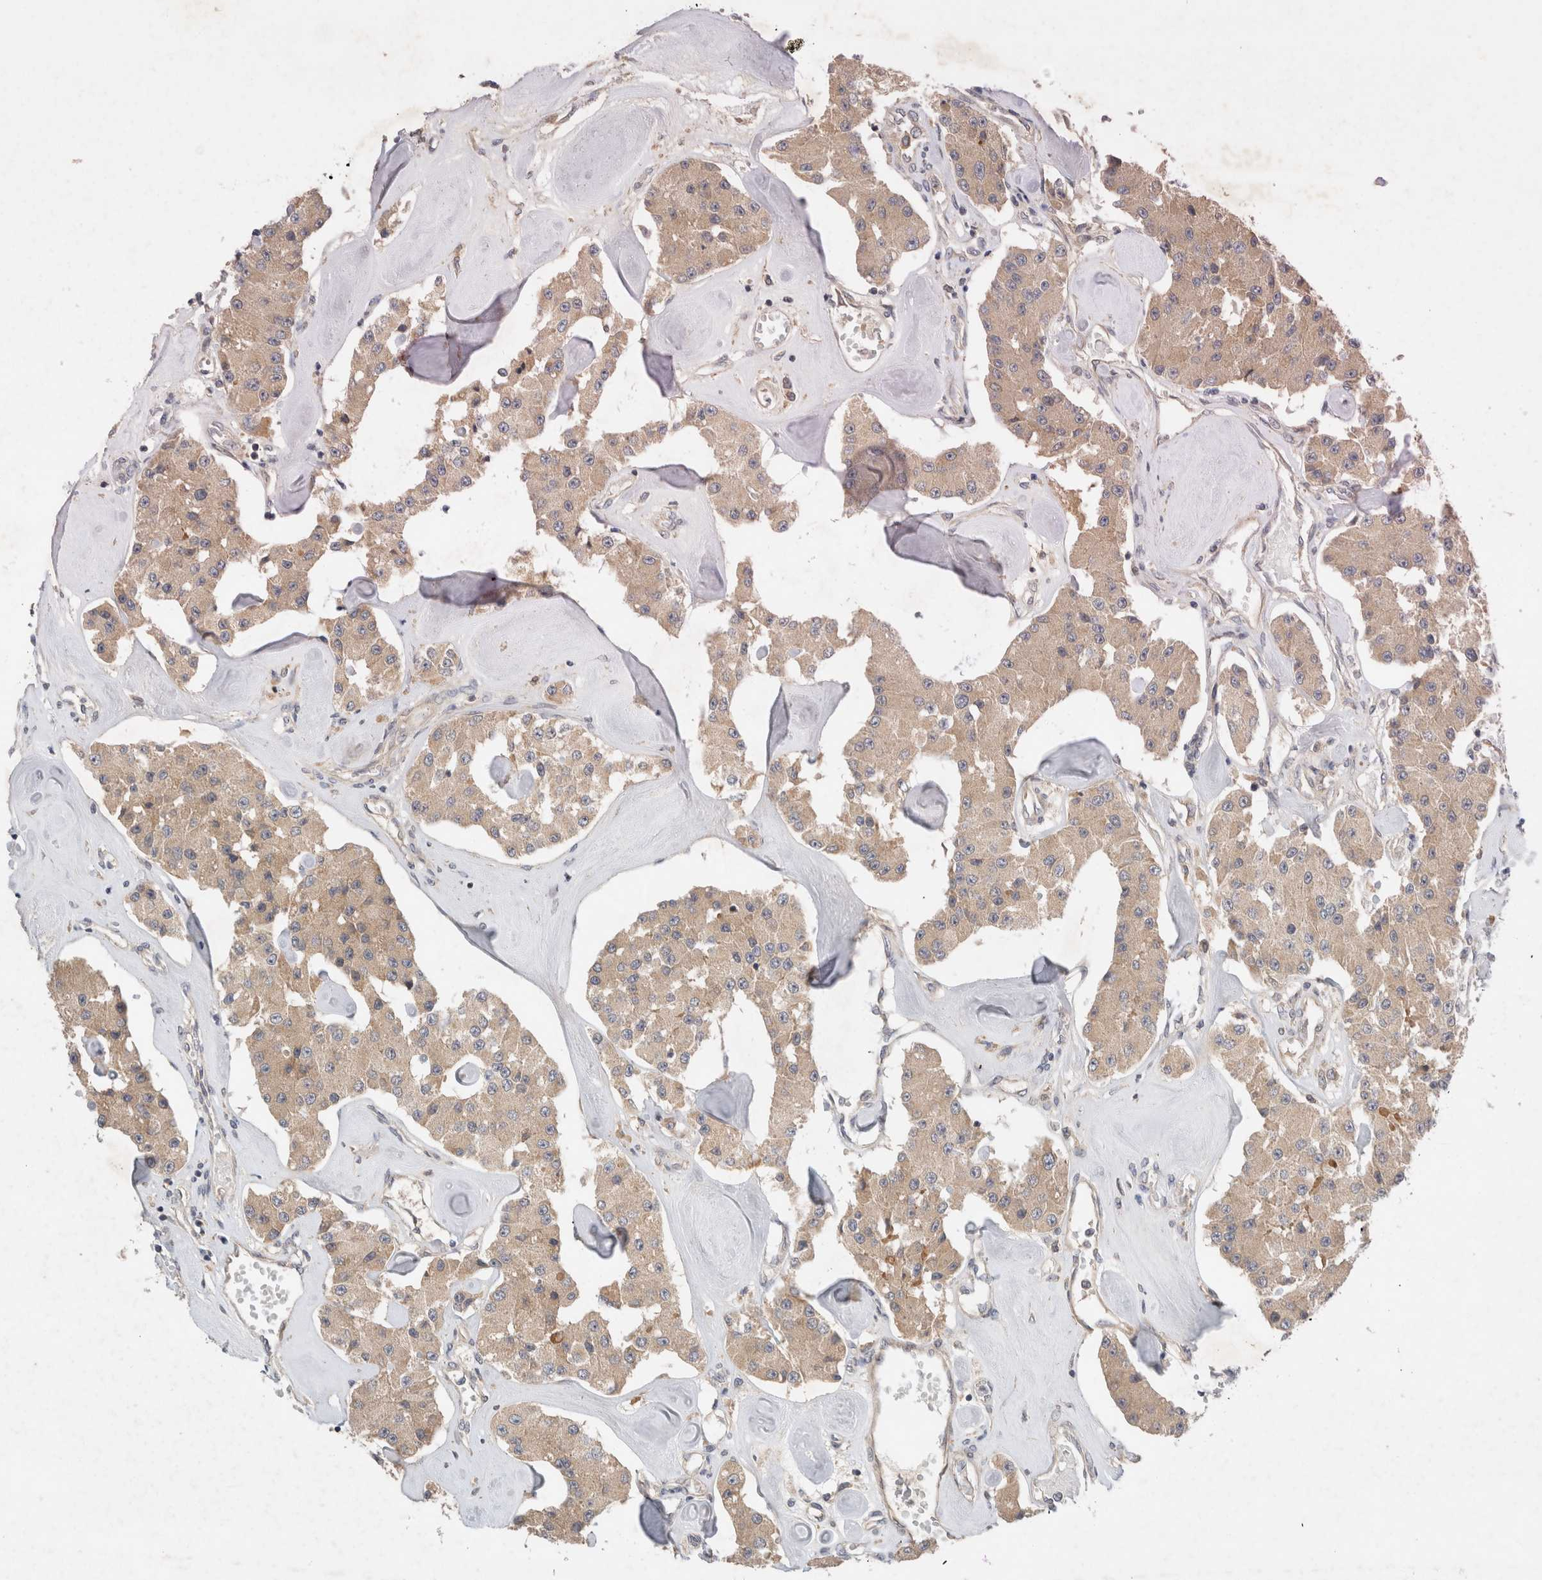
{"staining": {"intensity": "weak", "quantity": ">75%", "location": "cytoplasmic/membranous"}, "tissue": "carcinoid", "cell_type": "Tumor cells", "image_type": "cancer", "snomed": [{"axis": "morphology", "description": "Carcinoid, malignant, NOS"}, {"axis": "topography", "description": "Pancreas"}], "caption": "Carcinoid was stained to show a protein in brown. There is low levels of weak cytoplasmic/membranous staining in about >75% of tumor cells.", "gene": "ARMC9", "patient": {"sex": "male", "age": 41}}